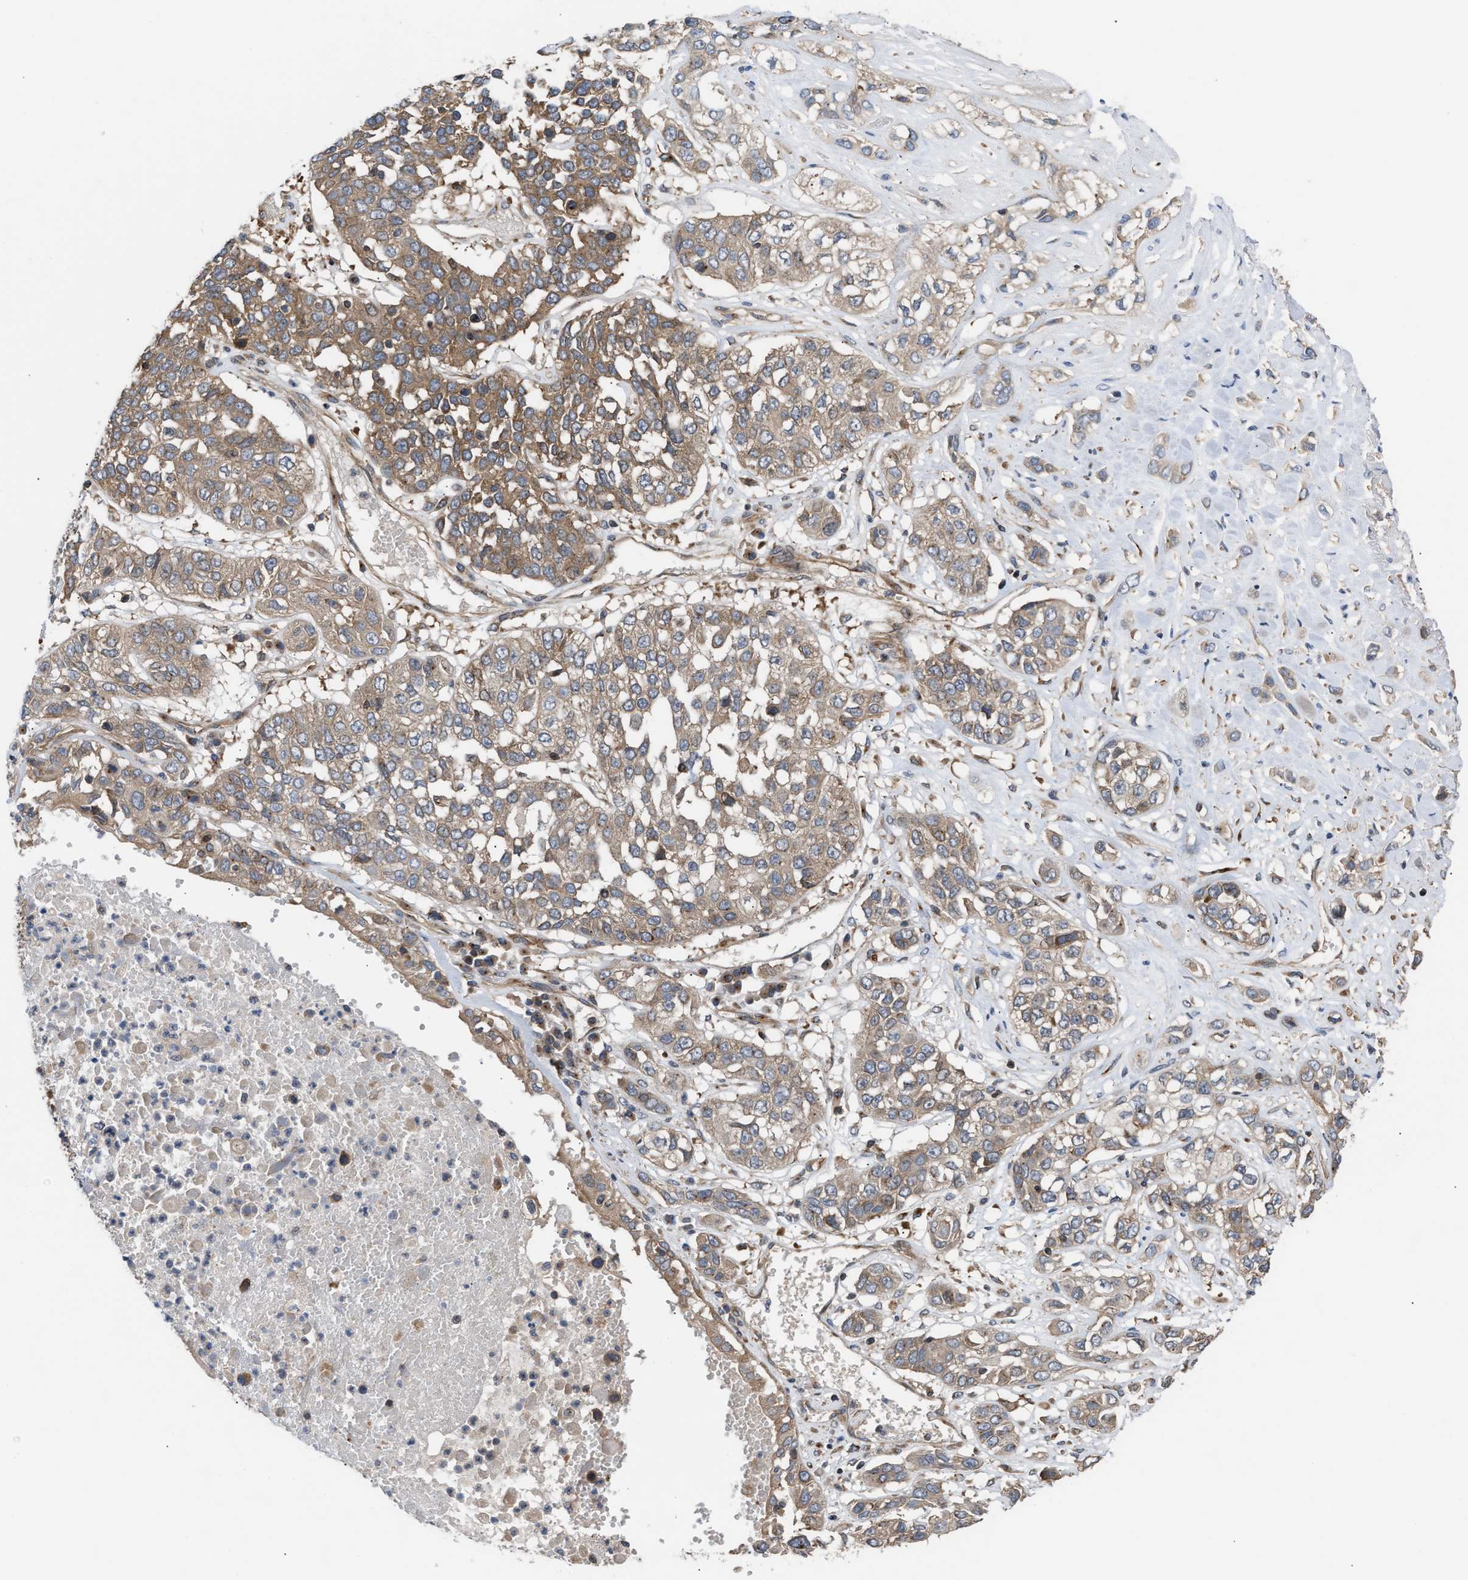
{"staining": {"intensity": "moderate", "quantity": ">75%", "location": "cytoplasmic/membranous"}, "tissue": "lung cancer", "cell_type": "Tumor cells", "image_type": "cancer", "snomed": [{"axis": "morphology", "description": "Squamous cell carcinoma, NOS"}, {"axis": "topography", "description": "Lung"}], "caption": "Lung squamous cell carcinoma was stained to show a protein in brown. There is medium levels of moderate cytoplasmic/membranous positivity in about >75% of tumor cells.", "gene": "LAPTM4B", "patient": {"sex": "male", "age": 71}}